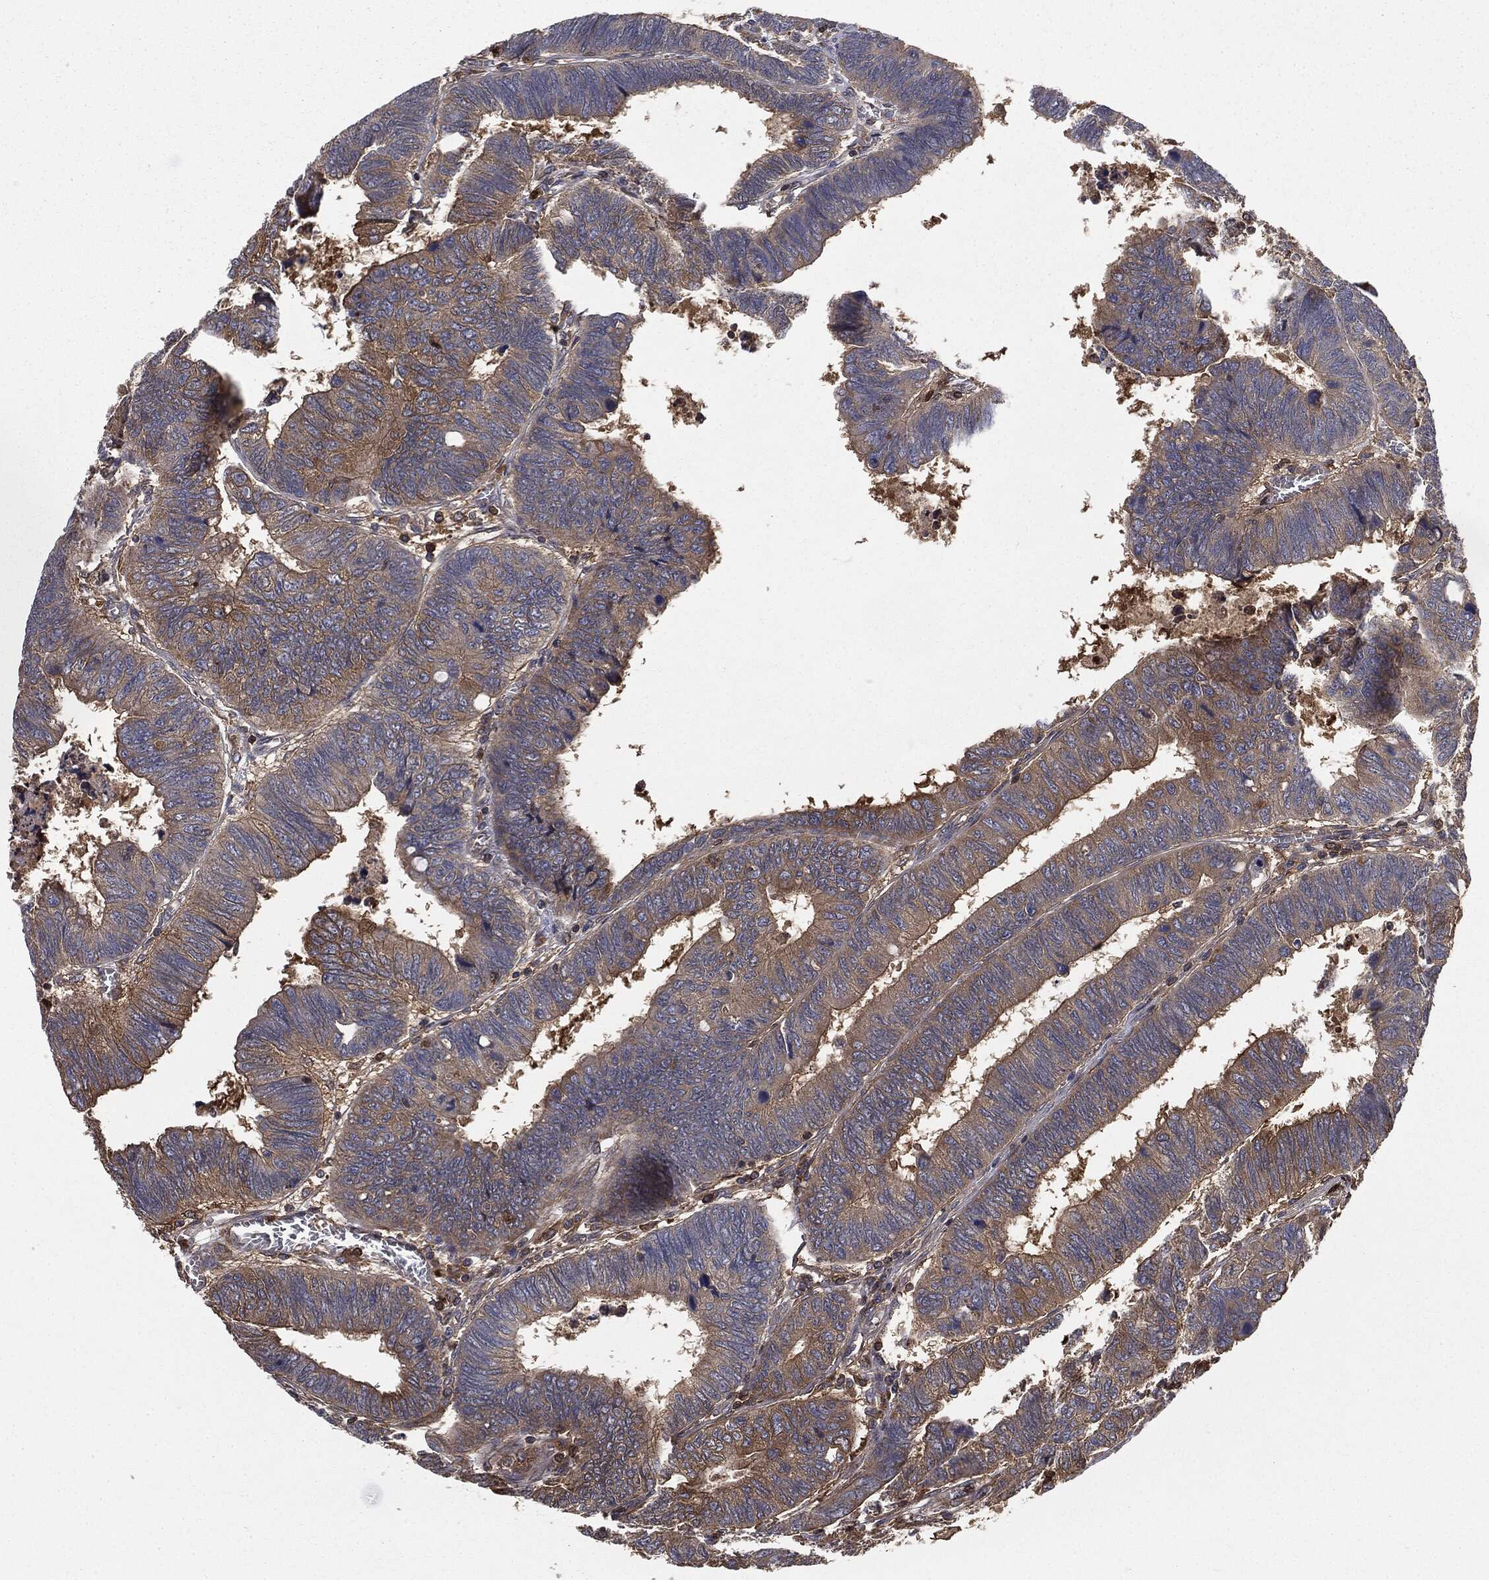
{"staining": {"intensity": "strong", "quantity": "<25%", "location": "cytoplasmic/membranous"}, "tissue": "colorectal cancer", "cell_type": "Tumor cells", "image_type": "cancer", "snomed": [{"axis": "morphology", "description": "Adenocarcinoma, NOS"}, {"axis": "topography", "description": "Colon"}], "caption": "An image showing strong cytoplasmic/membranous expression in about <25% of tumor cells in colorectal cancer (adenocarcinoma), as visualized by brown immunohistochemical staining.", "gene": "GNB5", "patient": {"sex": "male", "age": 62}}